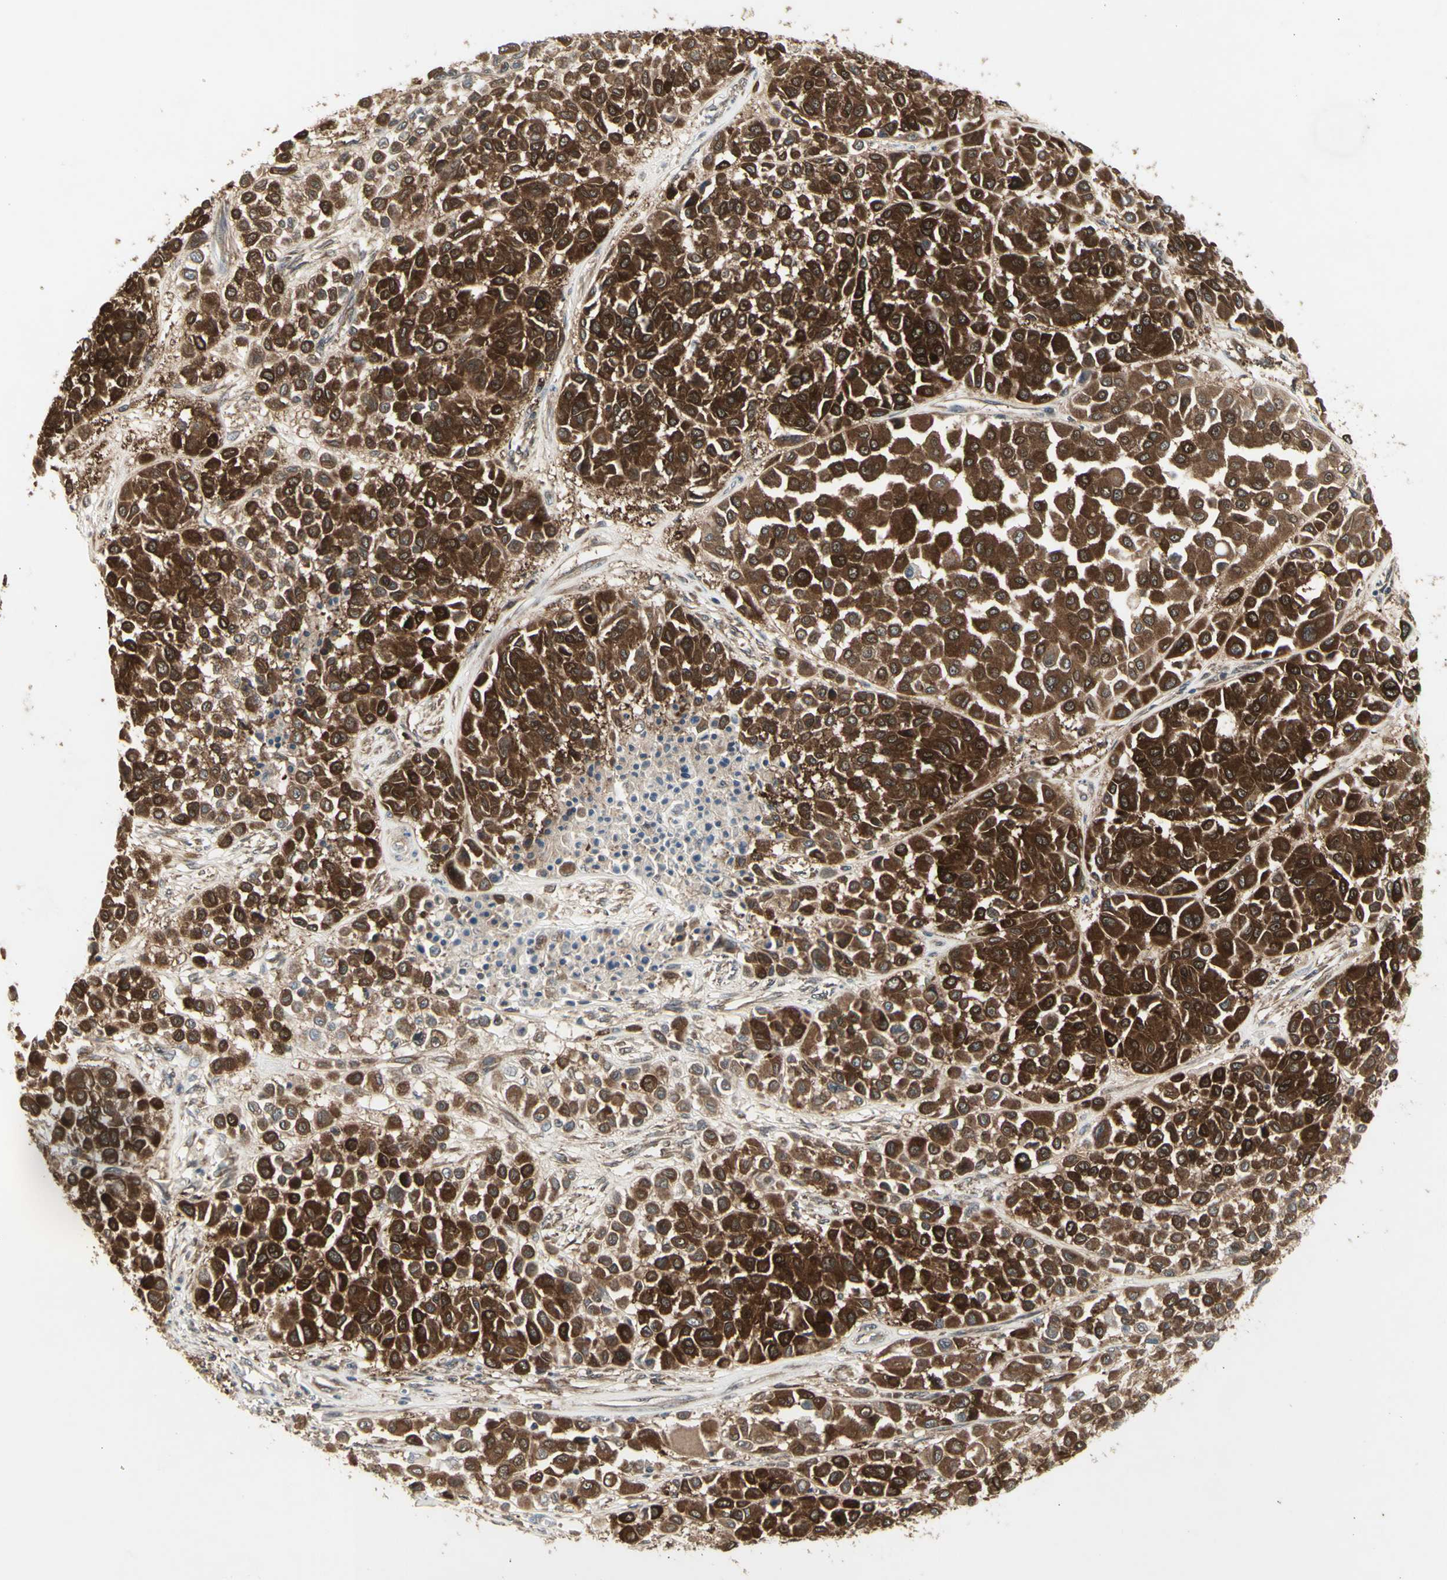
{"staining": {"intensity": "strong", "quantity": ">75%", "location": "cytoplasmic/membranous"}, "tissue": "melanoma", "cell_type": "Tumor cells", "image_type": "cancer", "snomed": [{"axis": "morphology", "description": "Malignant melanoma, Metastatic site"}, {"axis": "topography", "description": "Soft tissue"}], "caption": "Human melanoma stained with a brown dye shows strong cytoplasmic/membranous positive expression in about >75% of tumor cells.", "gene": "CHURC1-FNTB", "patient": {"sex": "male", "age": 41}}